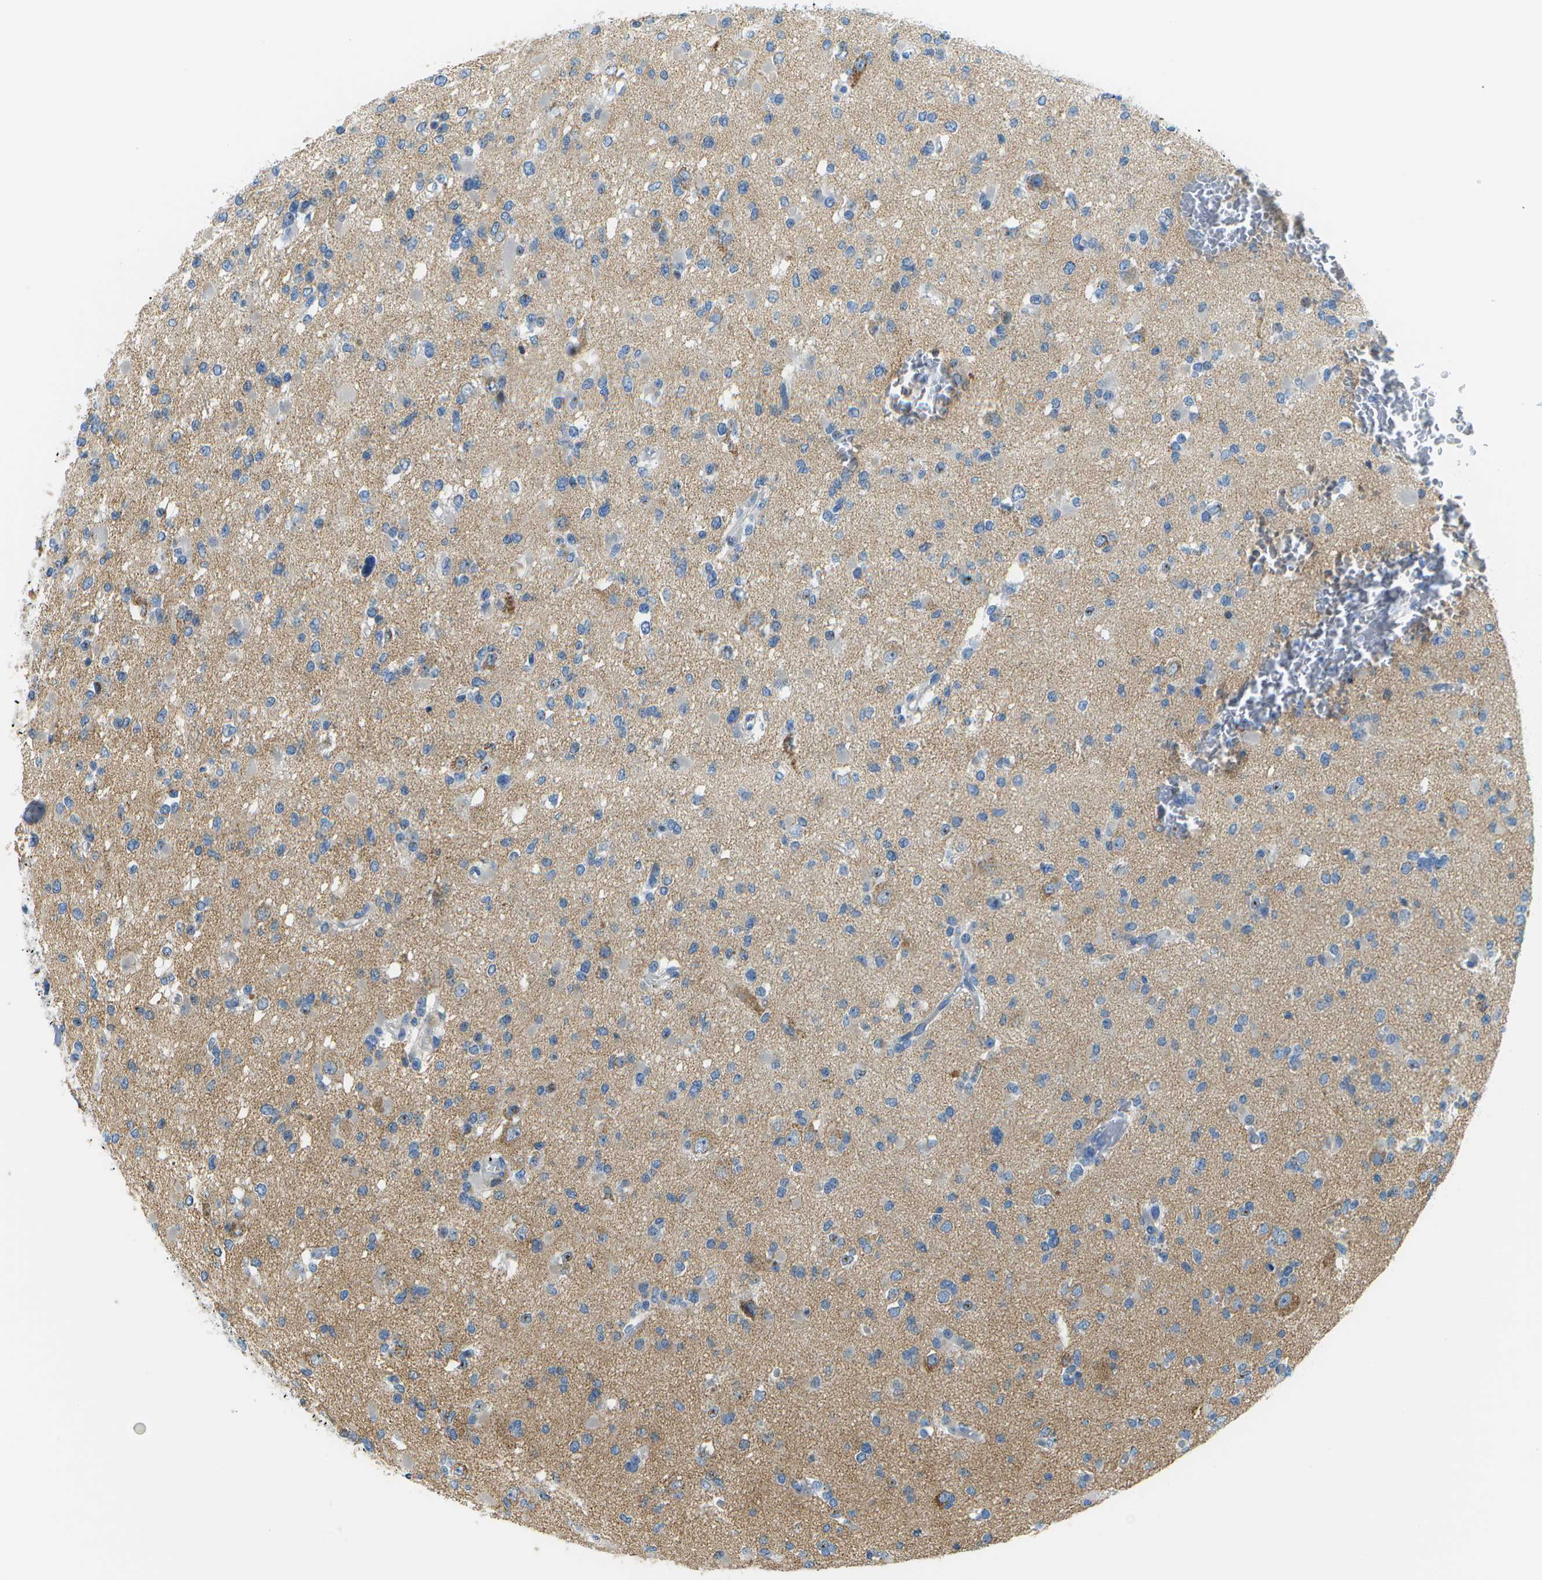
{"staining": {"intensity": "weak", "quantity": "<25%", "location": "cytoplasmic/membranous"}, "tissue": "glioma", "cell_type": "Tumor cells", "image_type": "cancer", "snomed": [{"axis": "morphology", "description": "Glioma, malignant, Low grade"}, {"axis": "topography", "description": "Brain"}], "caption": "The image demonstrates no significant expression in tumor cells of glioma.", "gene": "PTGIS", "patient": {"sex": "female", "age": 22}}